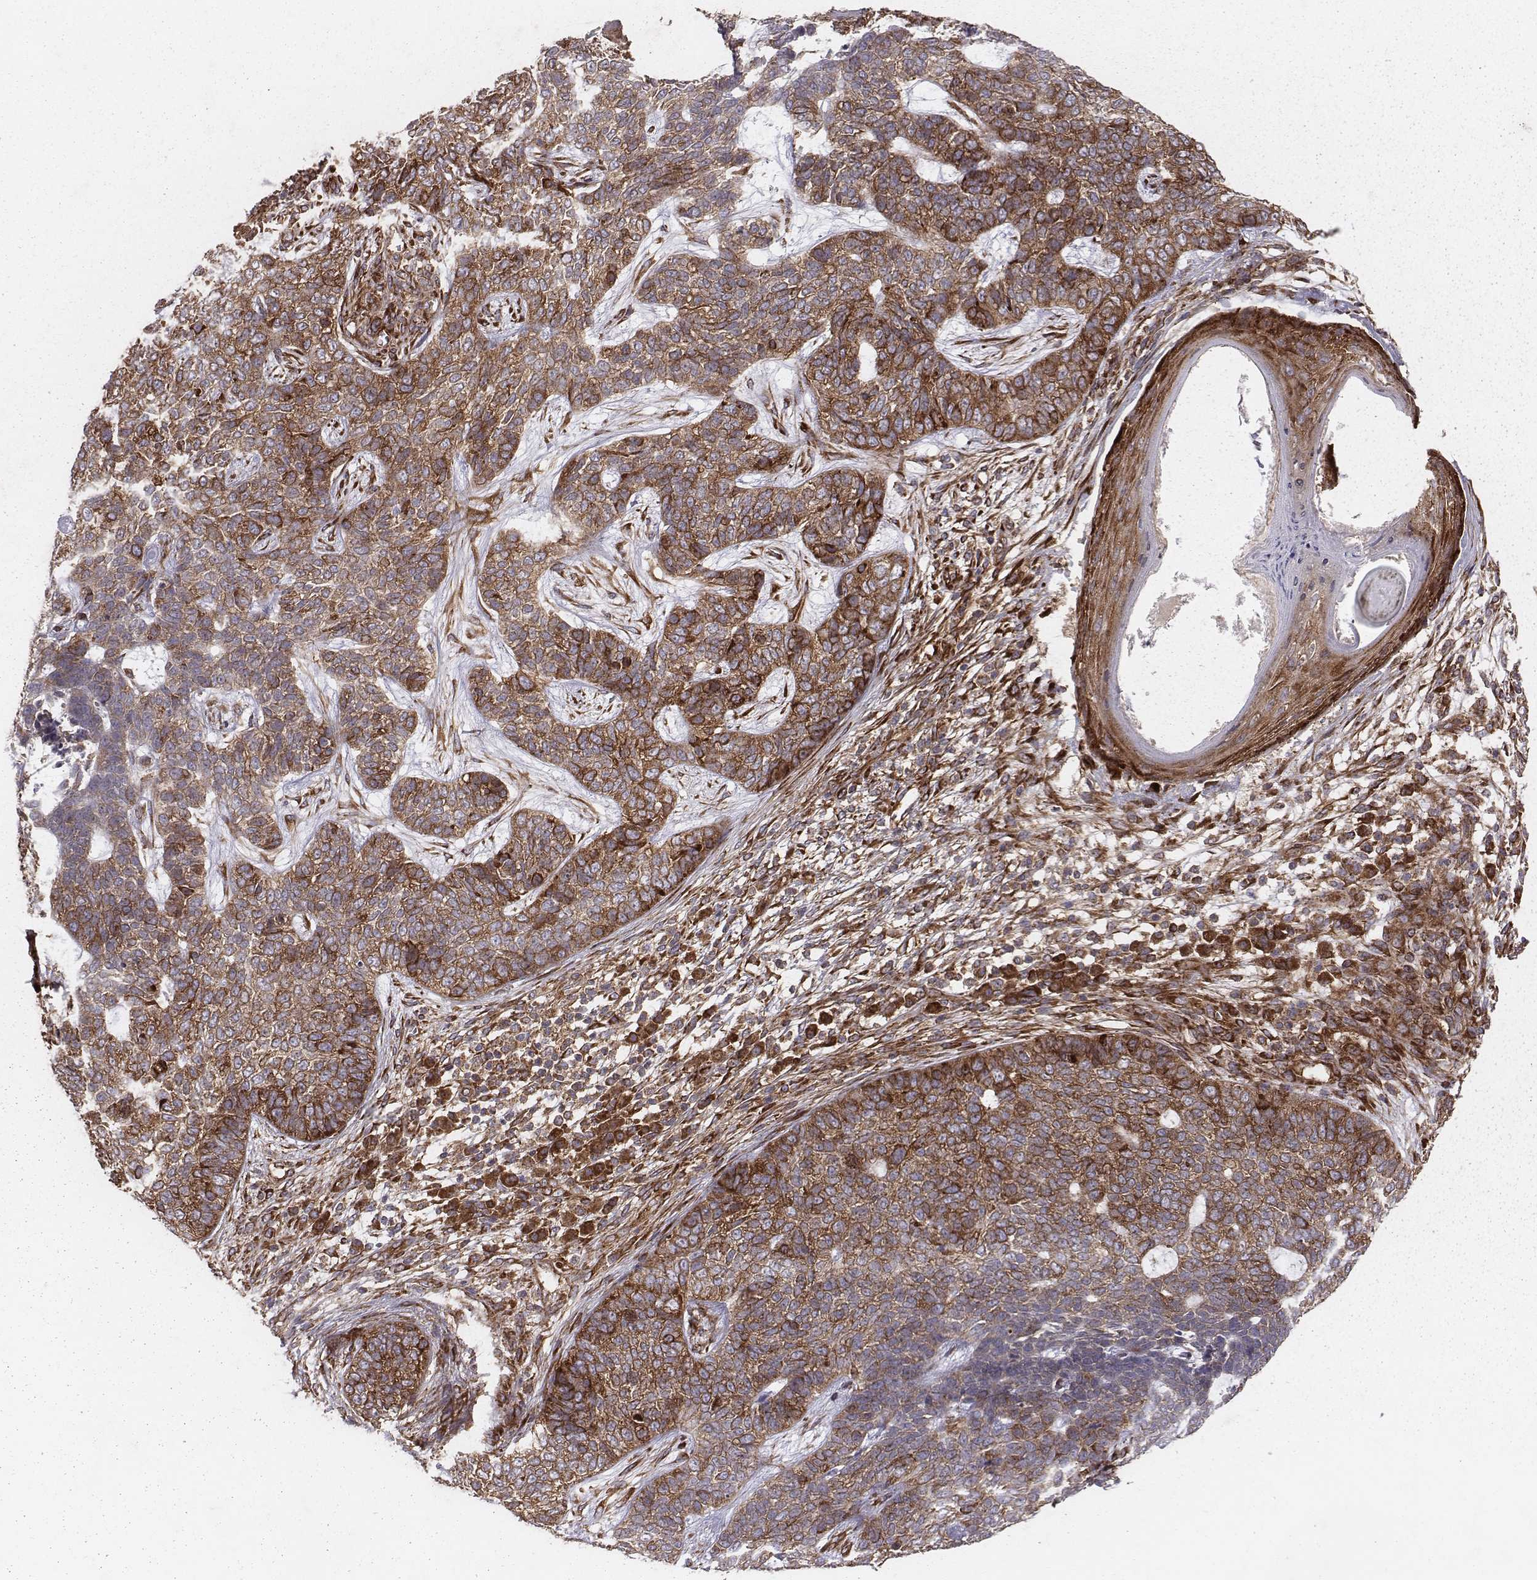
{"staining": {"intensity": "moderate", "quantity": ">75%", "location": "cytoplasmic/membranous"}, "tissue": "skin cancer", "cell_type": "Tumor cells", "image_type": "cancer", "snomed": [{"axis": "morphology", "description": "Basal cell carcinoma"}, {"axis": "topography", "description": "Skin"}], "caption": "Protein analysis of skin basal cell carcinoma tissue shows moderate cytoplasmic/membranous expression in about >75% of tumor cells. (DAB IHC with brightfield microscopy, high magnification).", "gene": "TXLNA", "patient": {"sex": "female", "age": 69}}